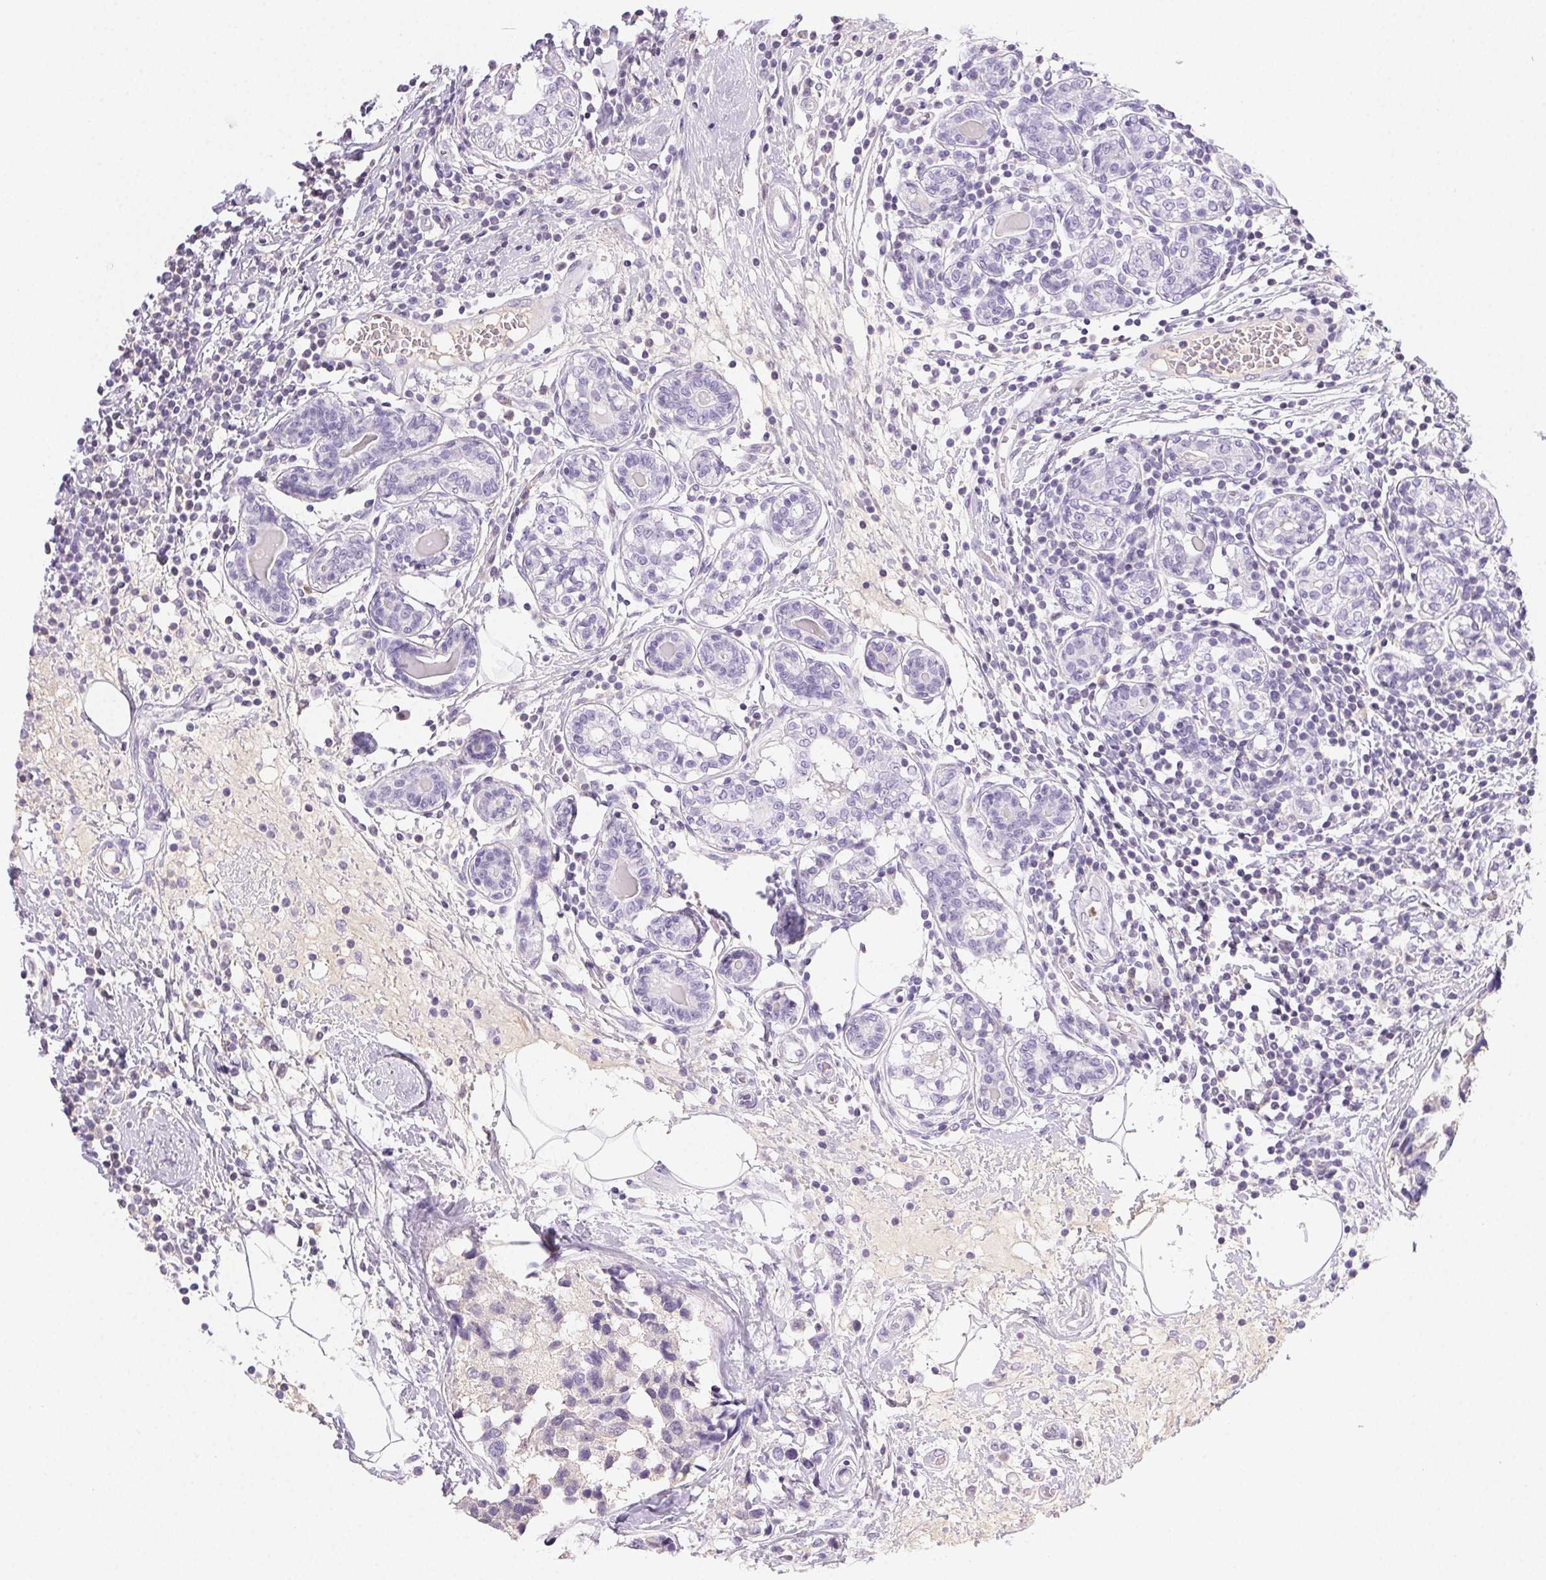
{"staining": {"intensity": "negative", "quantity": "none", "location": "none"}, "tissue": "breast cancer", "cell_type": "Tumor cells", "image_type": "cancer", "snomed": [{"axis": "morphology", "description": "Lobular carcinoma"}, {"axis": "topography", "description": "Breast"}], "caption": "IHC micrograph of neoplastic tissue: breast cancer stained with DAB (3,3'-diaminobenzidine) demonstrates no significant protein staining in tumor cells. (DAB (3,3'-diaminobenzidine) immunohistochemistry, high magnification).", "gene": "PADI4", "patient": {"sex": "female", "age": 59}}